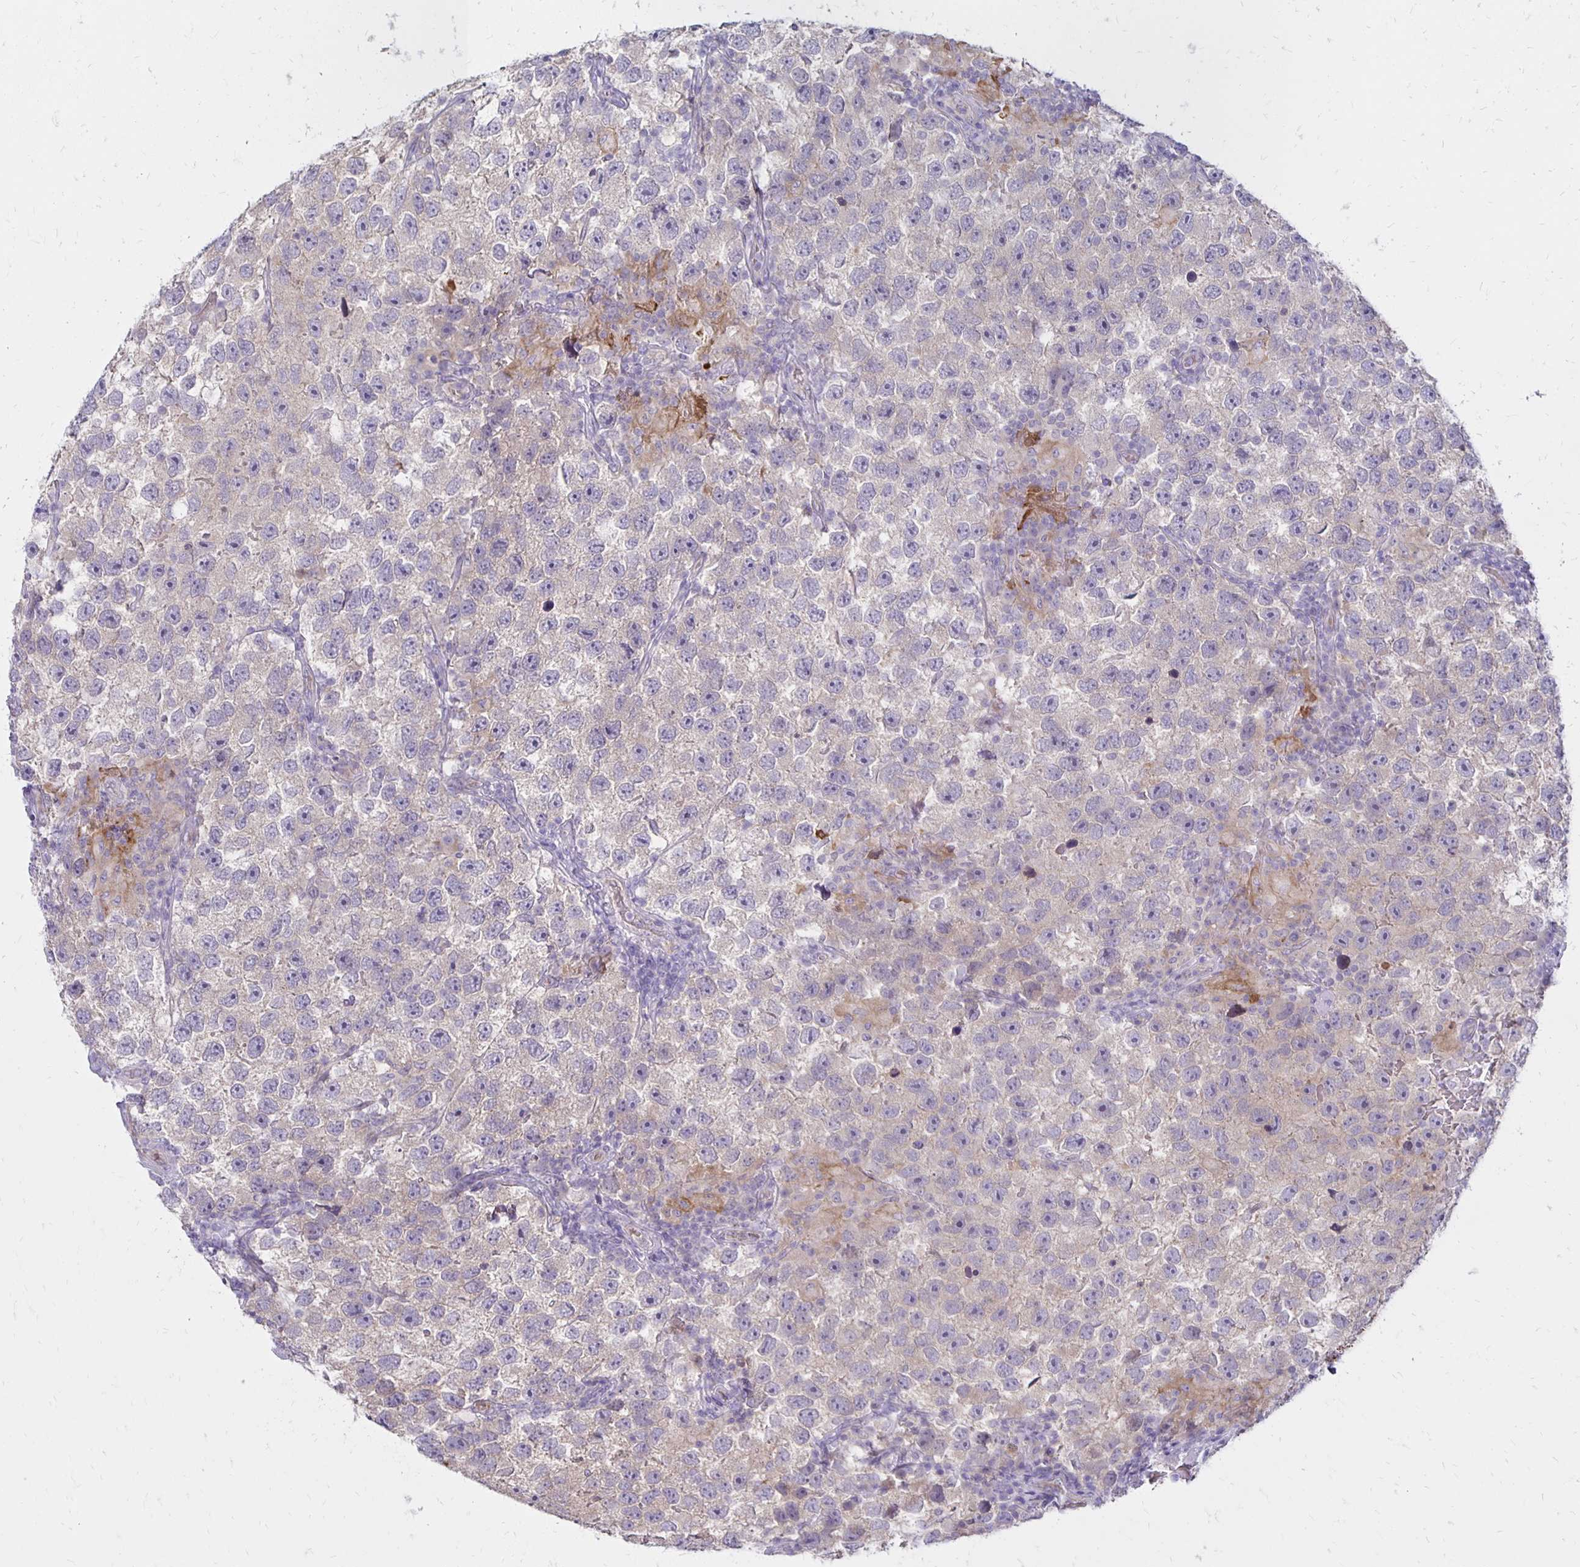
{"staining": {"intensity": "negative", "quantity": "none", "location": "none"}, "tissue": "testis cancer", "cell_type": "Tumor cells", "image_type": "cancer", "snomed": [{"axis": "morphology", "description": "Seminoma, NOS"}, {"axis": "topography", "description": "Testis"}], "caption": "An image of testis cancer stained for a protein exhibits no brown staining in tumor cells.", "gene": "KATNBL1", "patient": {"sex": "male", "age": 26}}